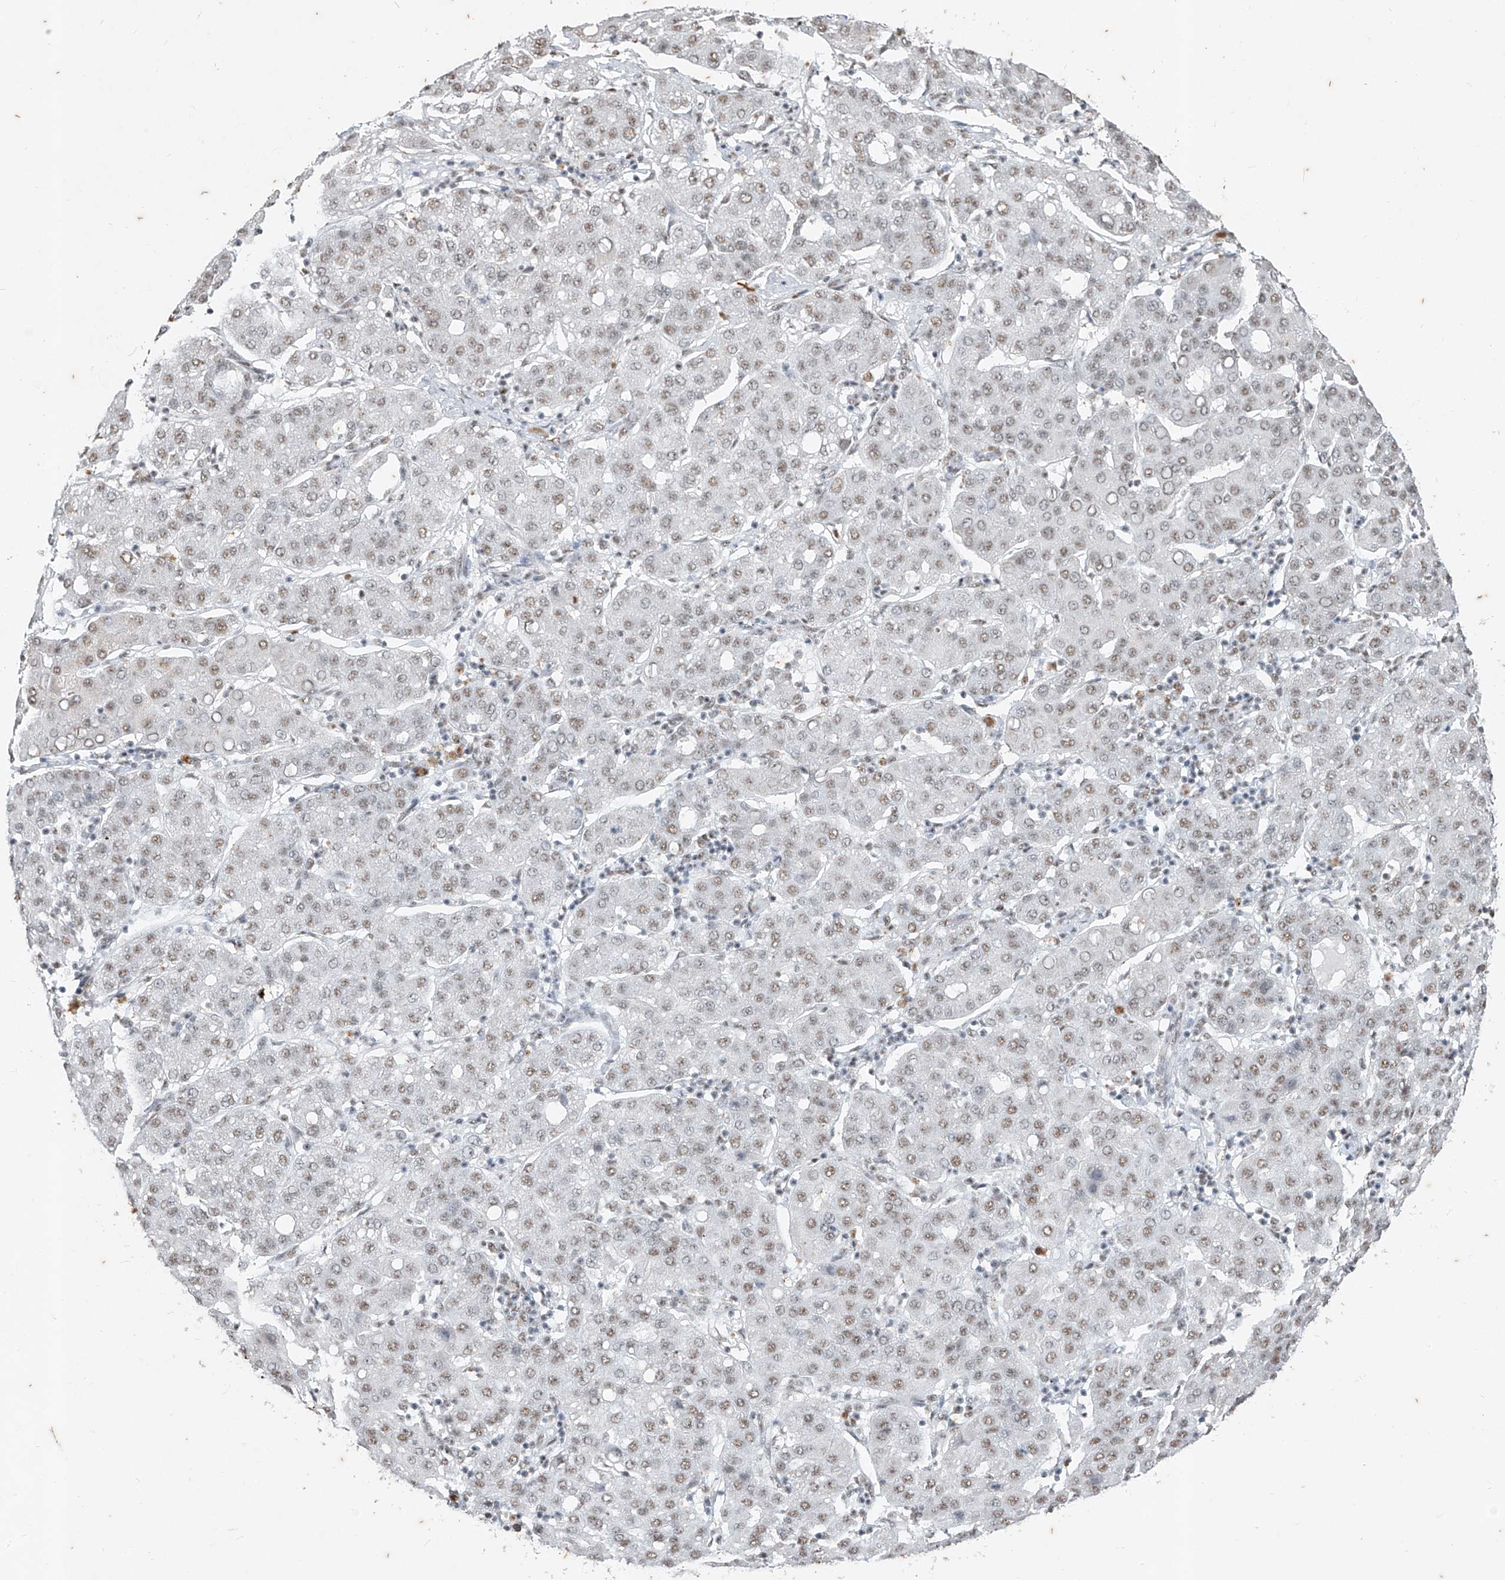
{"staining": {"intensity": "weak", "quantity": "25%-75%", "location": "nuclear"}, "tissue": "liver cancer", "cell_type": "Tumor cells", "image_type": "cancer", "snomed": [{"axis": "morphology", "description": "Carcinoma, Hepatocellular, NOS"}, {"axis": "topography", "description": "Liver"}], "caption": "Human hepatocellular carcinoma (liver) stained with a protein marker exhibits weak staining in tumor cells.", "gene": "TFEC", "patient": {"sex": "male", "age": 65}}